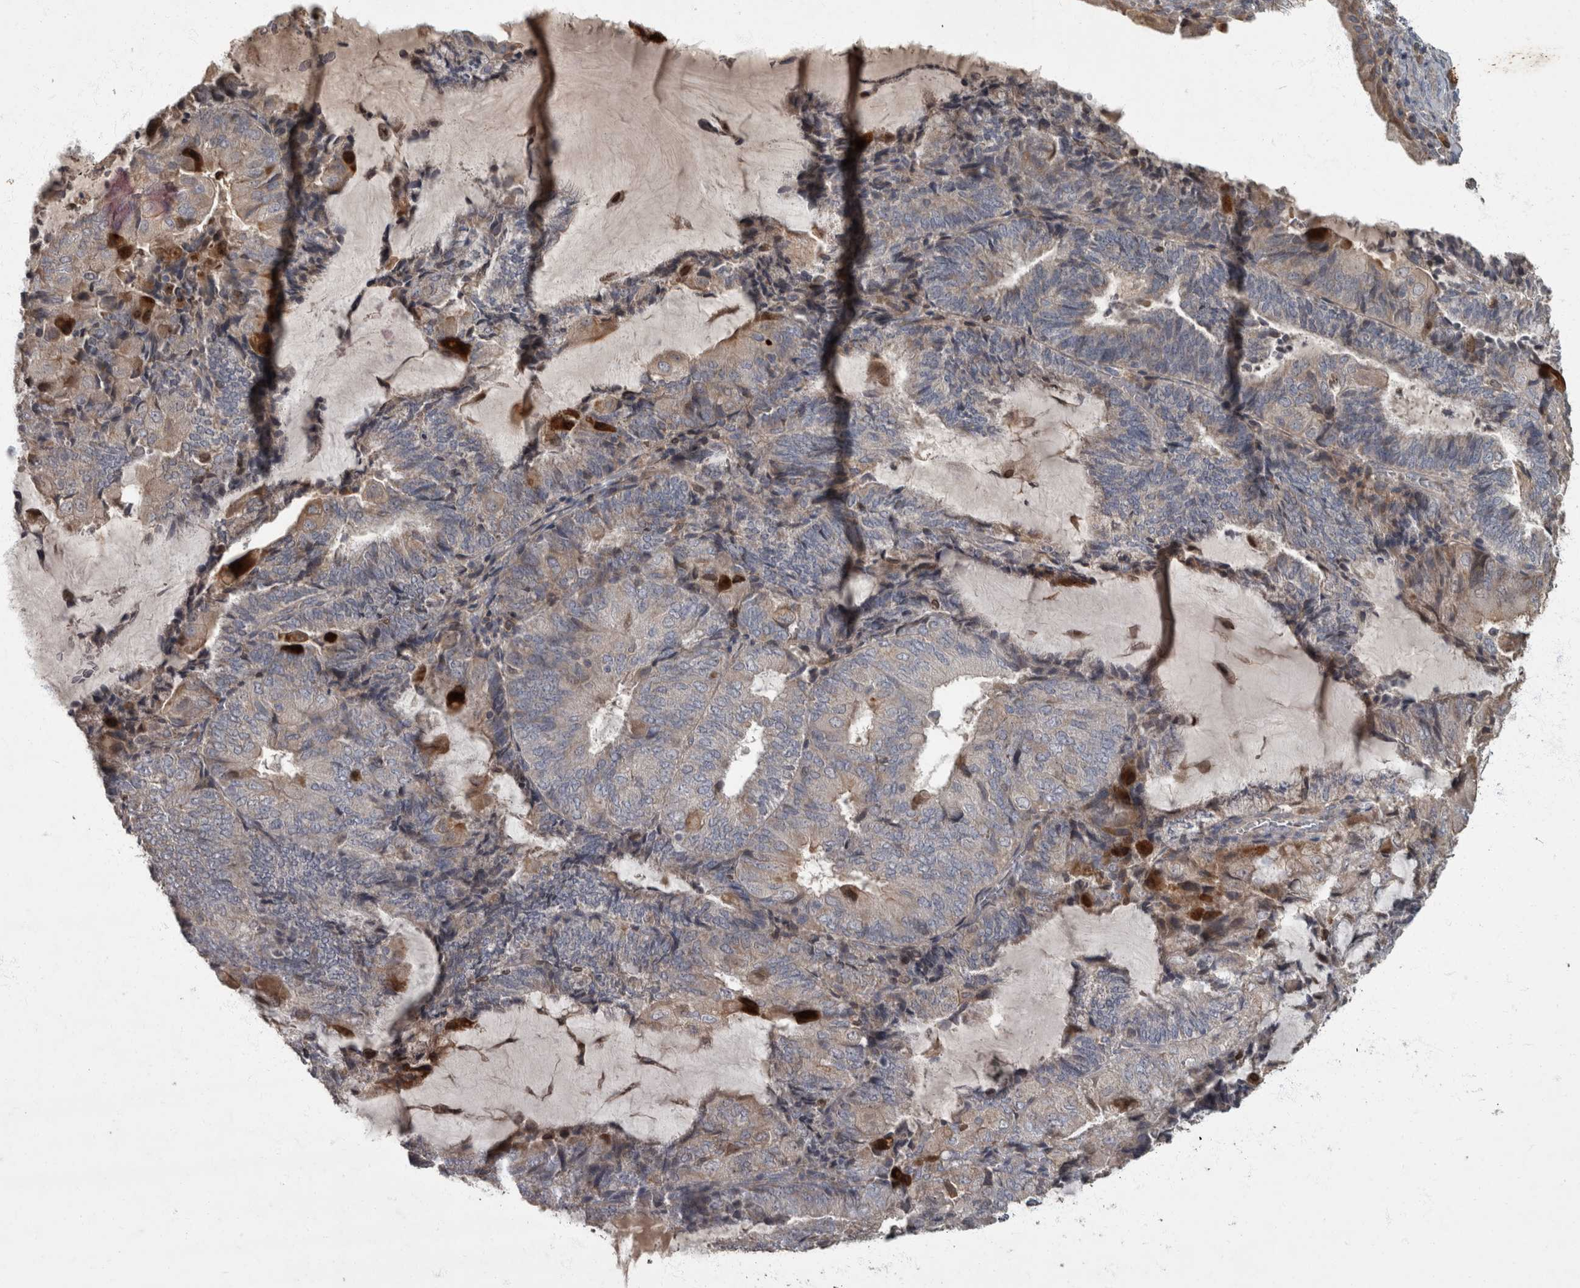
{"staining": {"intensity": "weak", "quantity": "<25%", "location": "cytoplasmic/membranous"}, "tissue": "endometrial cancer", "cell_type": "Tumor cells", "image_type": "cancer", "snomed": [{"axis": "morphology", "description": "Adenocarcinoma, NOS"}, {"axis": "topography", "description": "Endometrium"}], "caption": "Tumor cells show no significant staining in endometrial cancer.", "gene": "PPP1R3C", "patient": {"sex": "female", "age": 81}}